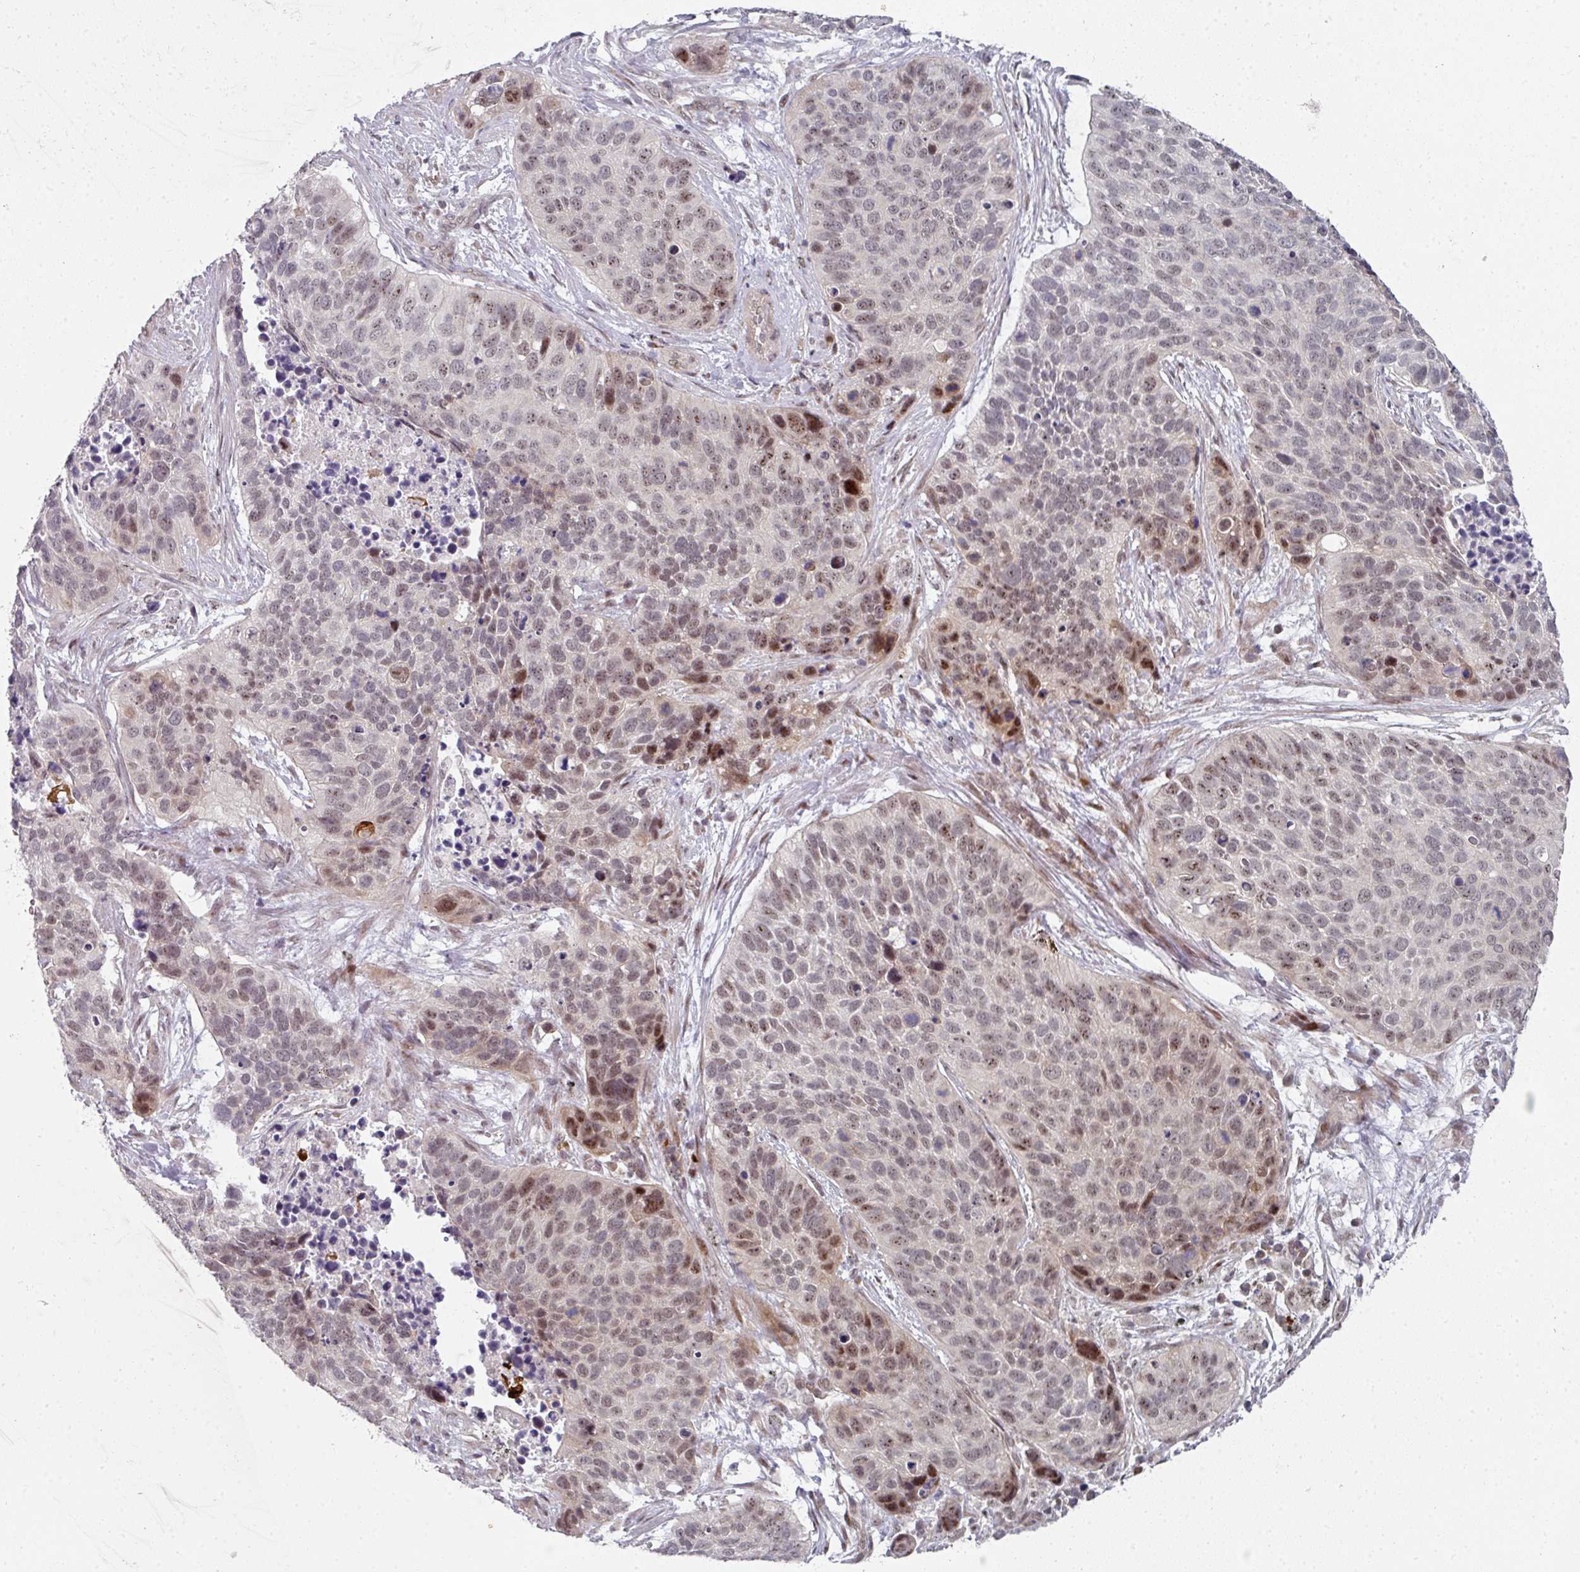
{"staining": {"intensity": "moderate", "quantity": "<25%", "location": "nuclear"}, "tissue": "lung cancer", "cell_type": "Tumor cells", "image_type": "cancer", "snomed": [{"axis": "morphology", "description": "Squamous cell carcinoma, NOS"}, {"axis": "topography", "description": "Lung"}], "caption": "About <25% of tumor cells in lung cancer display moderate nuclear protein positivity as visualized by brown immunohistochemical staining.", "gene": "TMCC1", "patient": {"sex": "male", "age": 62}}